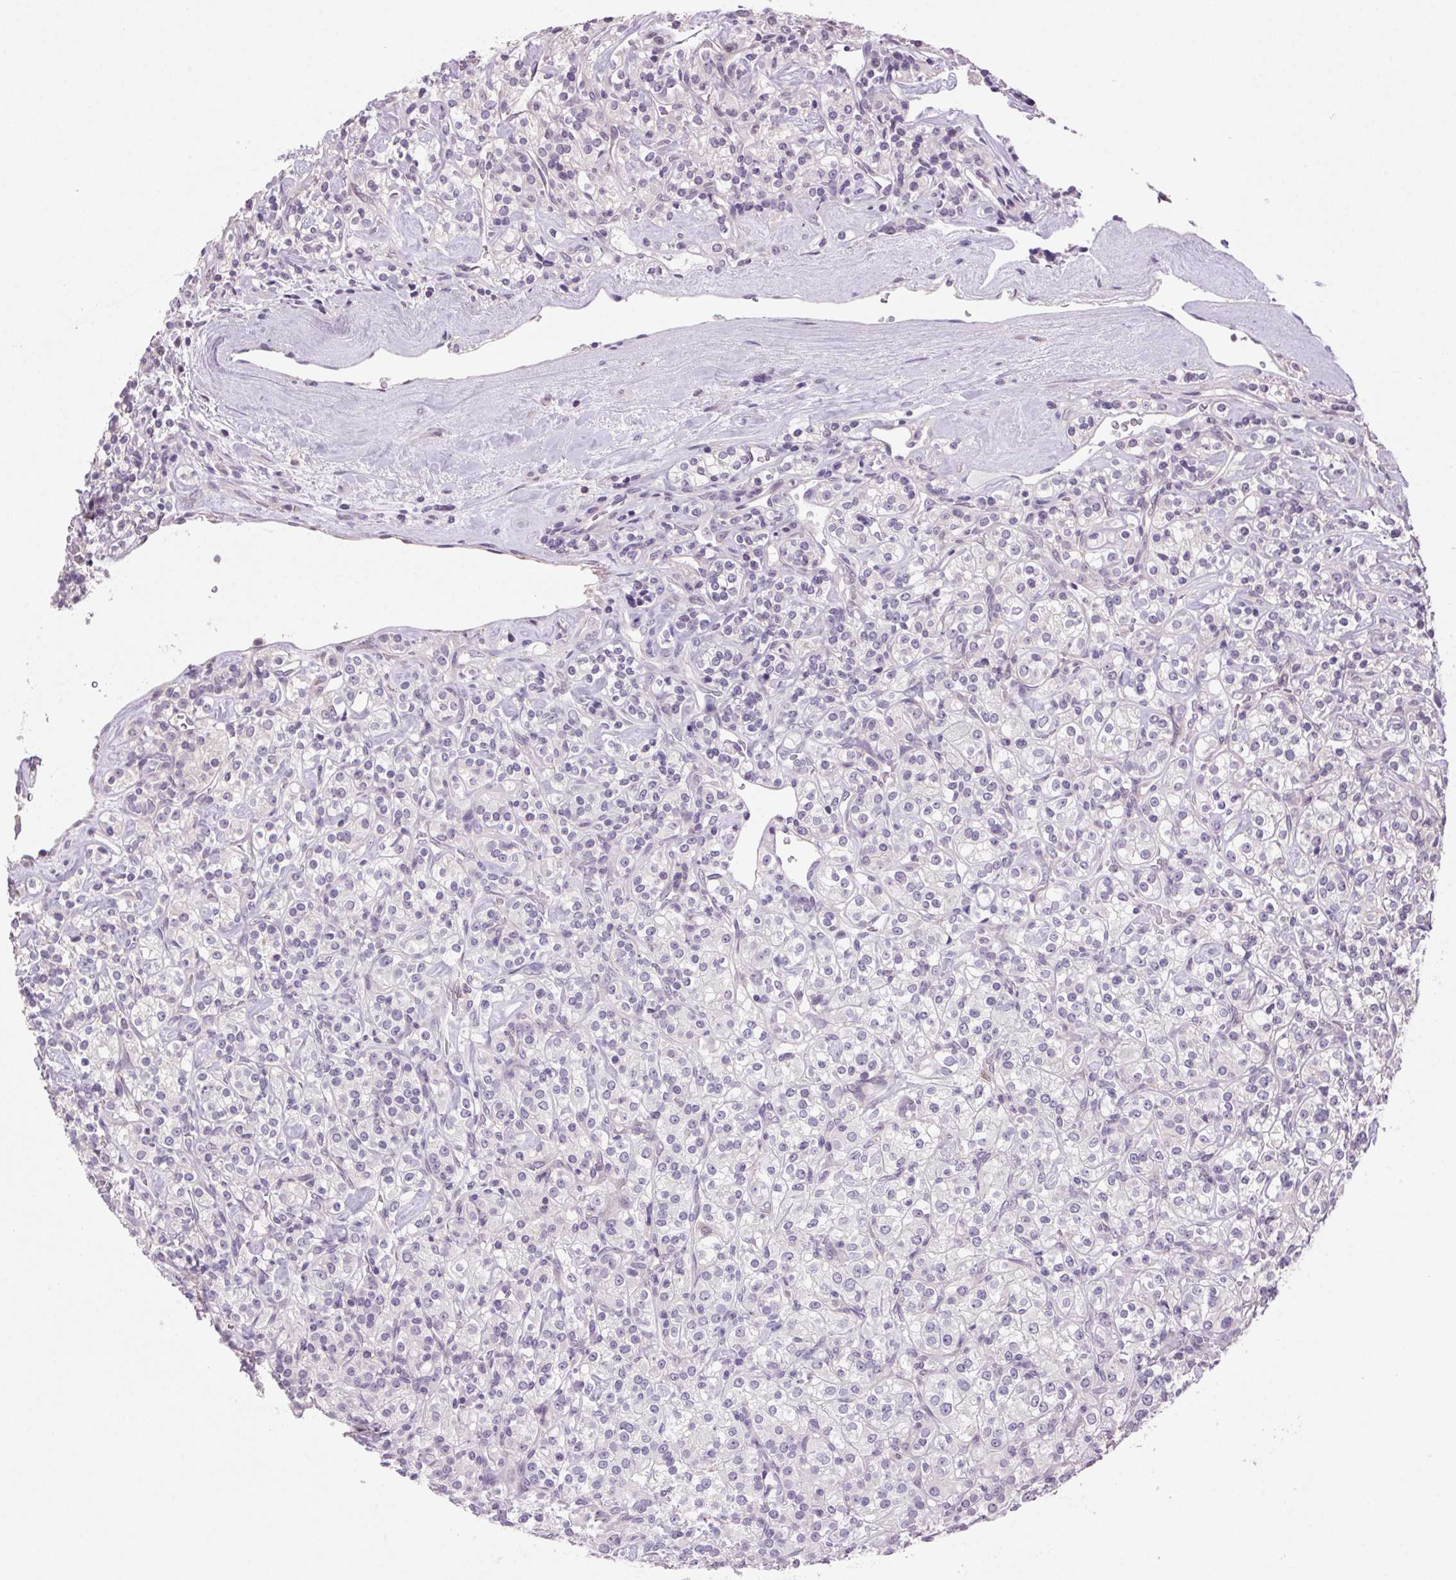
{"staining": {"intensity": "negative", "quantity": "none", "location": "none"}, "tissue": "renal cancer", "cell_type": "Tumor cells", "image_type": "cancer", "snomed": [{"axis": "morphology", "description": "Adenocarcinoma, NOS"}, {"axis": "topography", "description": "Kidney"}], "caption": "Immunohistochemistry of renal cancer (adenocarcinoma) reveals no positivity in tumor cells.", "gene": "VWA3B", "patient": {"sex": "male", "age": 77}}